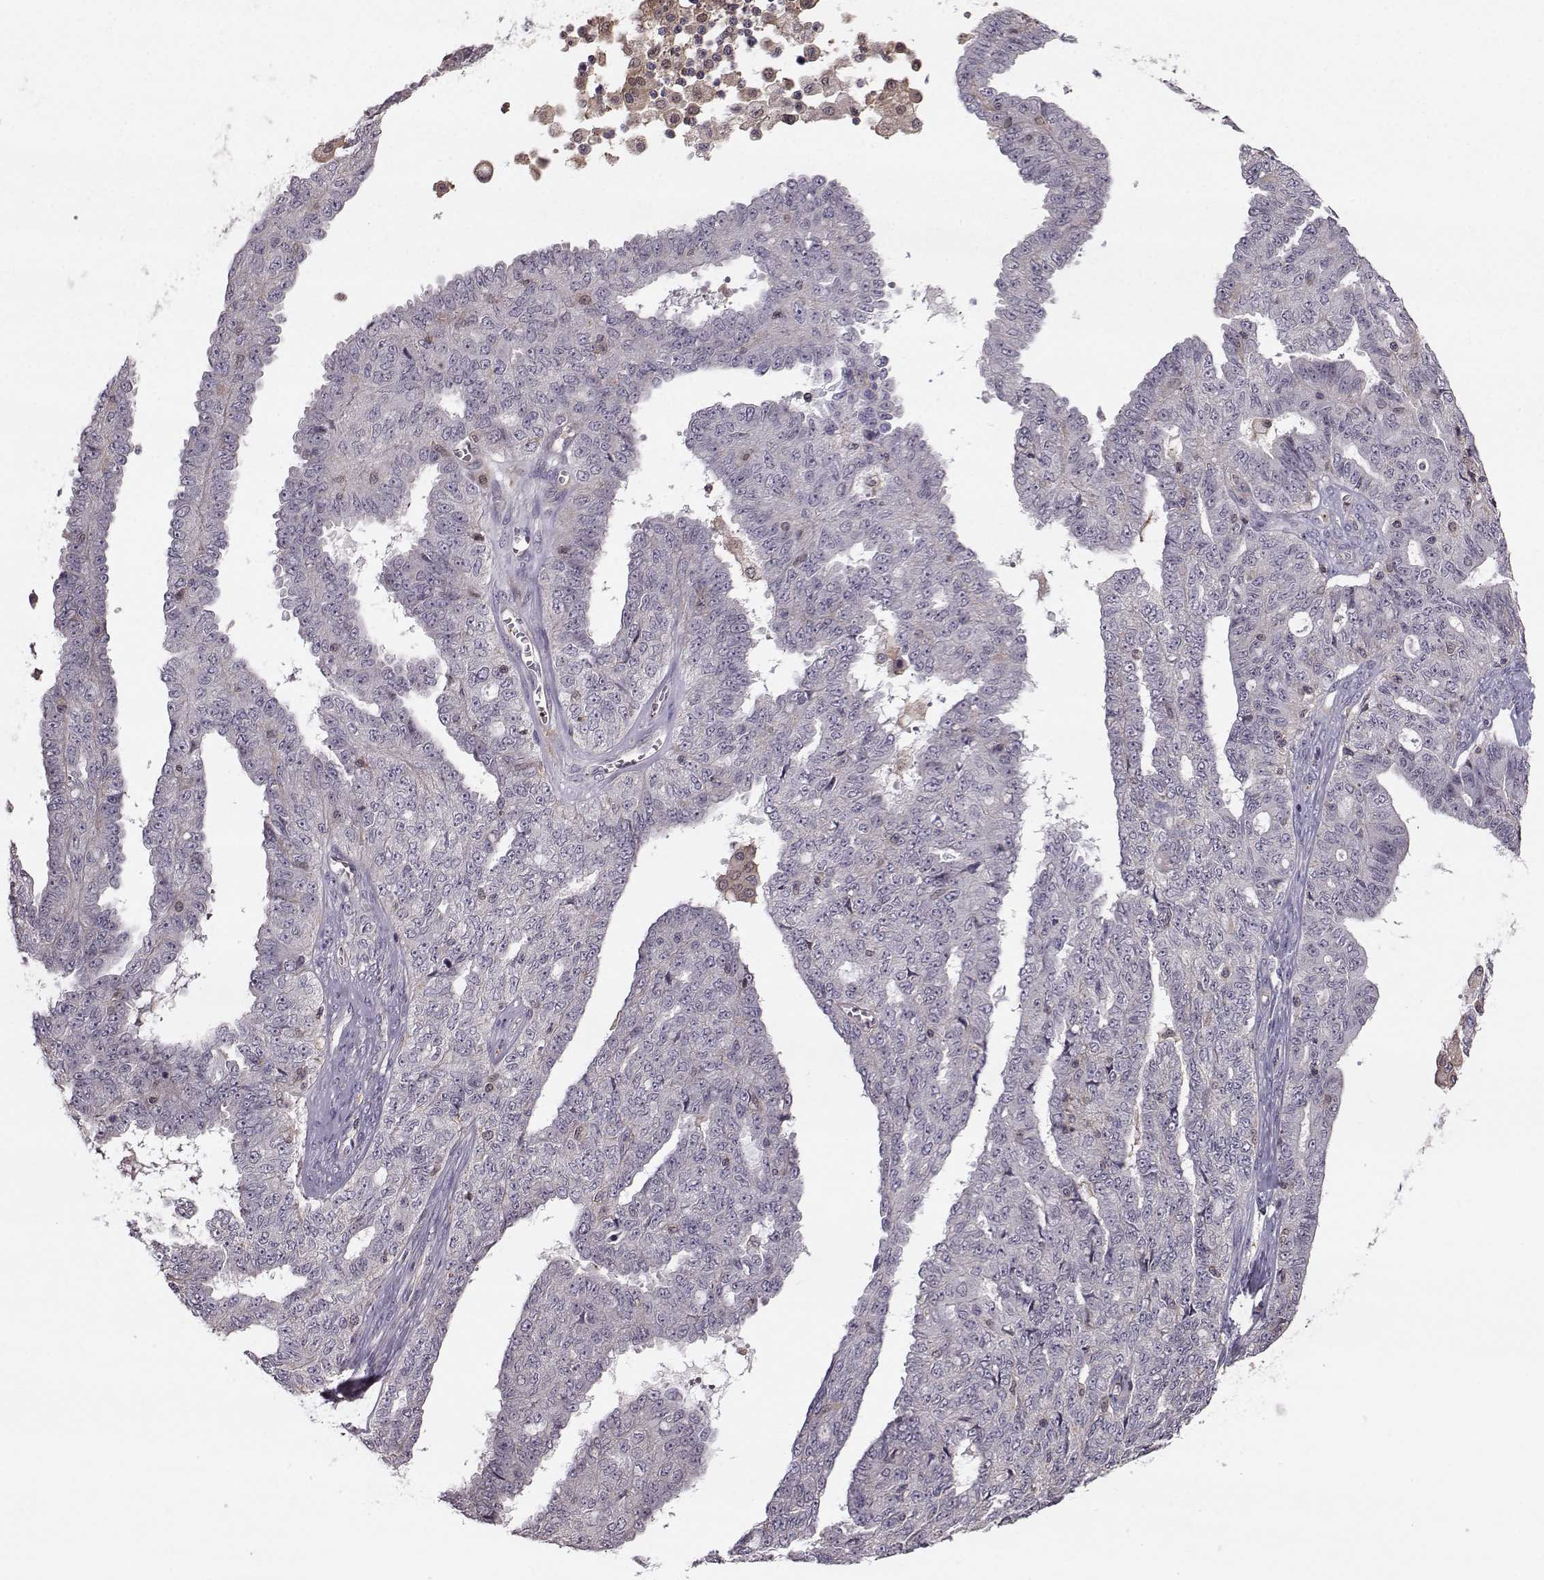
{"staining": {"intensity": "negative", "quantity": "none", "location": "none"}, "tissue": "ovarian cancer", "cell_type": "Tumor cells", "image_type": "cancer", "snomed": [{"axis": "morphology", "description": "Cystadenocarcinoma, serous, NOS"}, {"axis": "topography", "description": "Ovary"}], "caption": "Immunohistochemistry (IHC) image of neoplastic tissue: ovarian cancer (serous cystadenocarcinoma) stained with DAB (3,3'-diaminobenzidine) displays no significant protein expression in tumor cells. (Stains: DAB immunohistochemistry with hematoxylin counter stain, Microscopy: brightfield microscopy at high magnification).", "gene": "ASB16", "patient": {"sex": "female", "age": 71}}